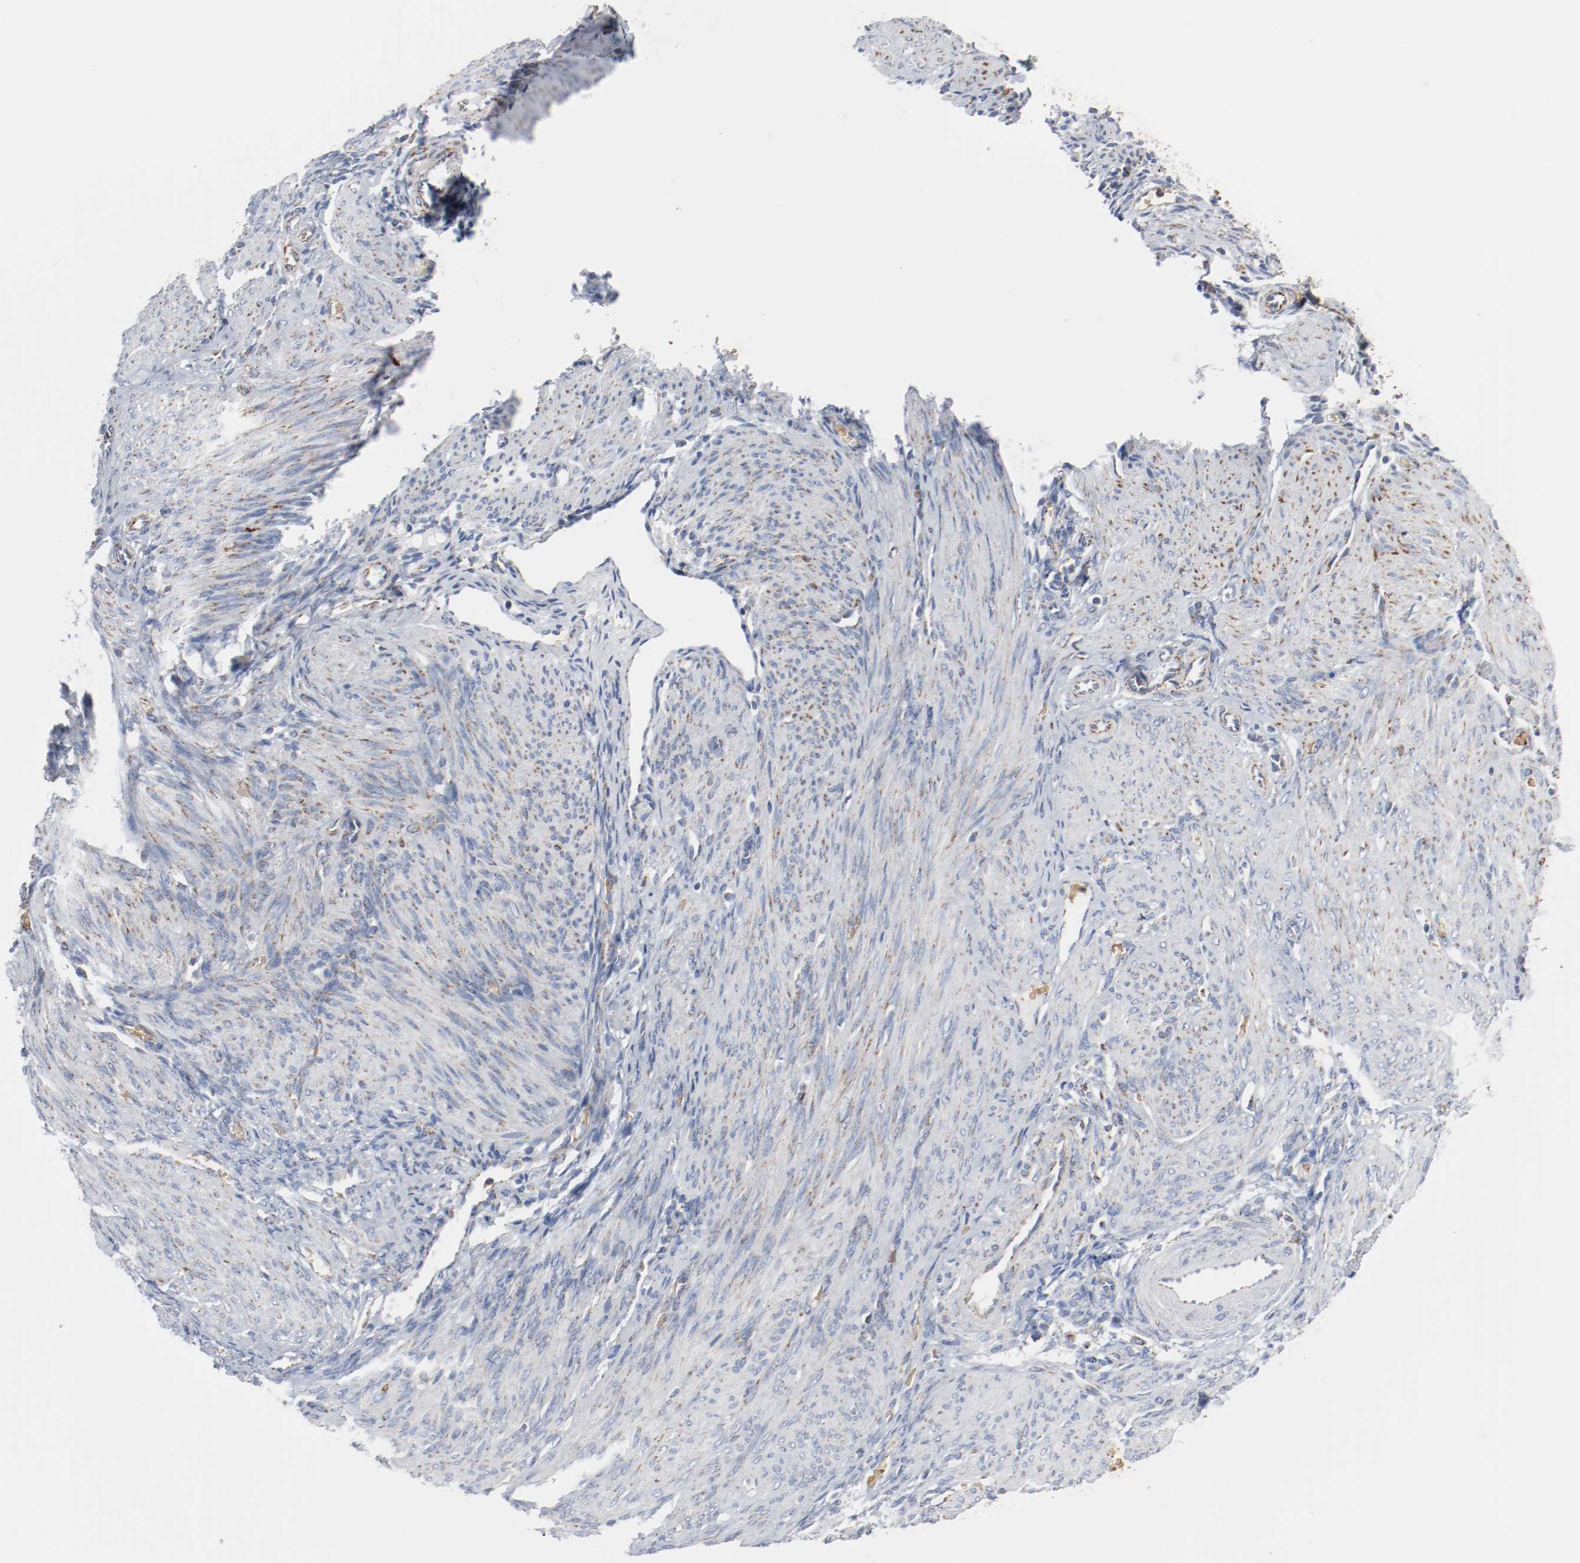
{"staining": {"intensity": "negative", "quantity": "none", "location": "none"}, "tissue": "endometrium", "cell_type": "Cells in endometrial stroma", "image_type": "normal", "snomed": [{"axis": "morphology", "description": "Normal tissue, NOS"}, {"axis": "topography", "description": "Endometrium"}], "caption": "The photomicrograph displays no significant positivity in cells in endometrial stroma of endometrium. (Immunohistochemistry (ihc), brightfield microscopy, high magnification).", "gene": "NDUFB8", "patient": {"sex": "female", "age": 72}}